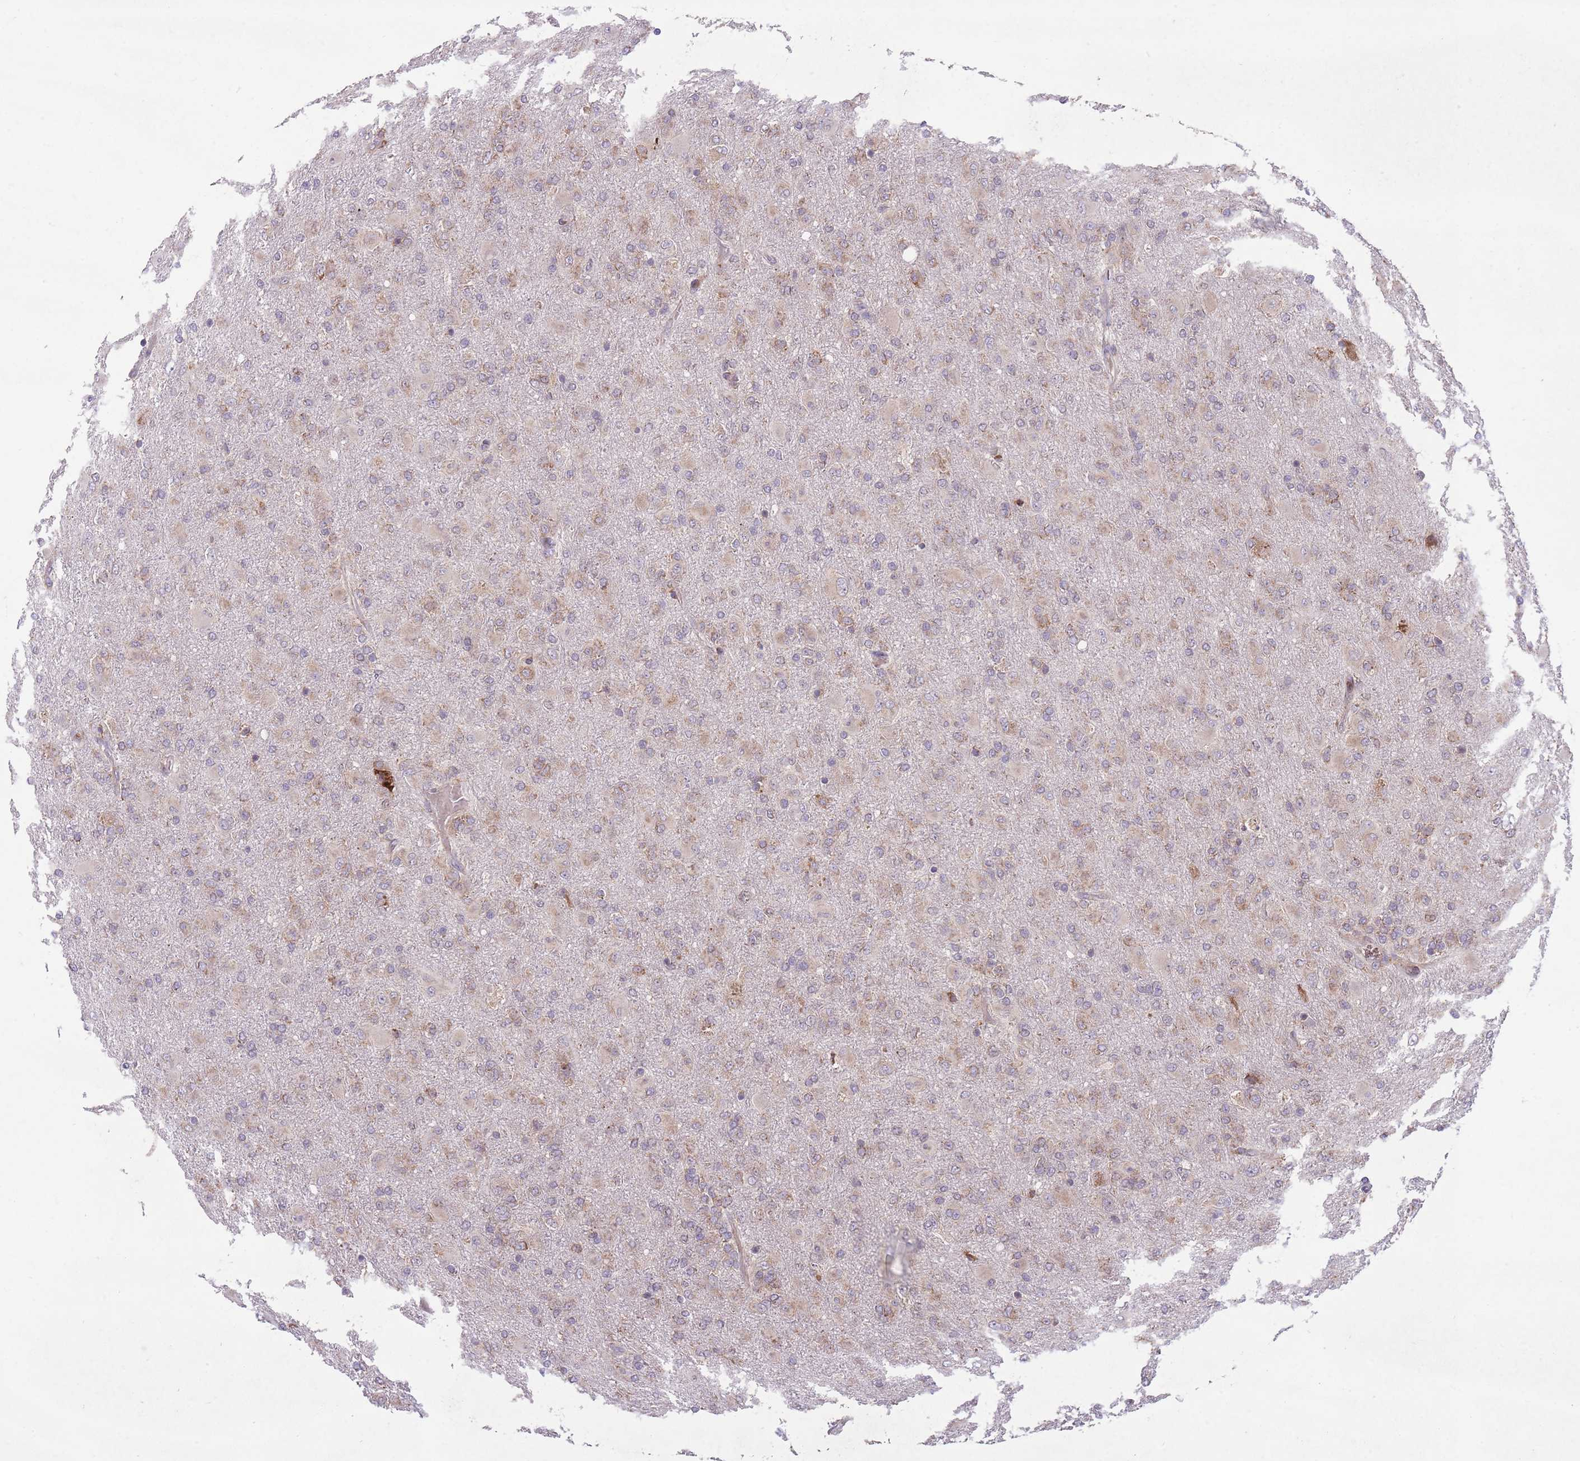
{"staining": {"intensity": "moderate", "quantity": "25%-75%", "location": "cytoplasmic/membranous"}, "tissue": "glioma", "cell_type": "Tumor cells", "image_type": "cancer", "snomed": [{"axis": "morphology", "description": "Glioma, malignant, Low grade"}, {"axis": "topography", "description": "Brain"}], "caption": "Immunohistochemical staining of human low-grade glioma (malignant) demonstrates moderate cytoplasmic/membranous protein expression in approximately 25%-75% of tumor cells.", "gene": "TTLL3", "patient": {"sex": "male", "age": 65}}